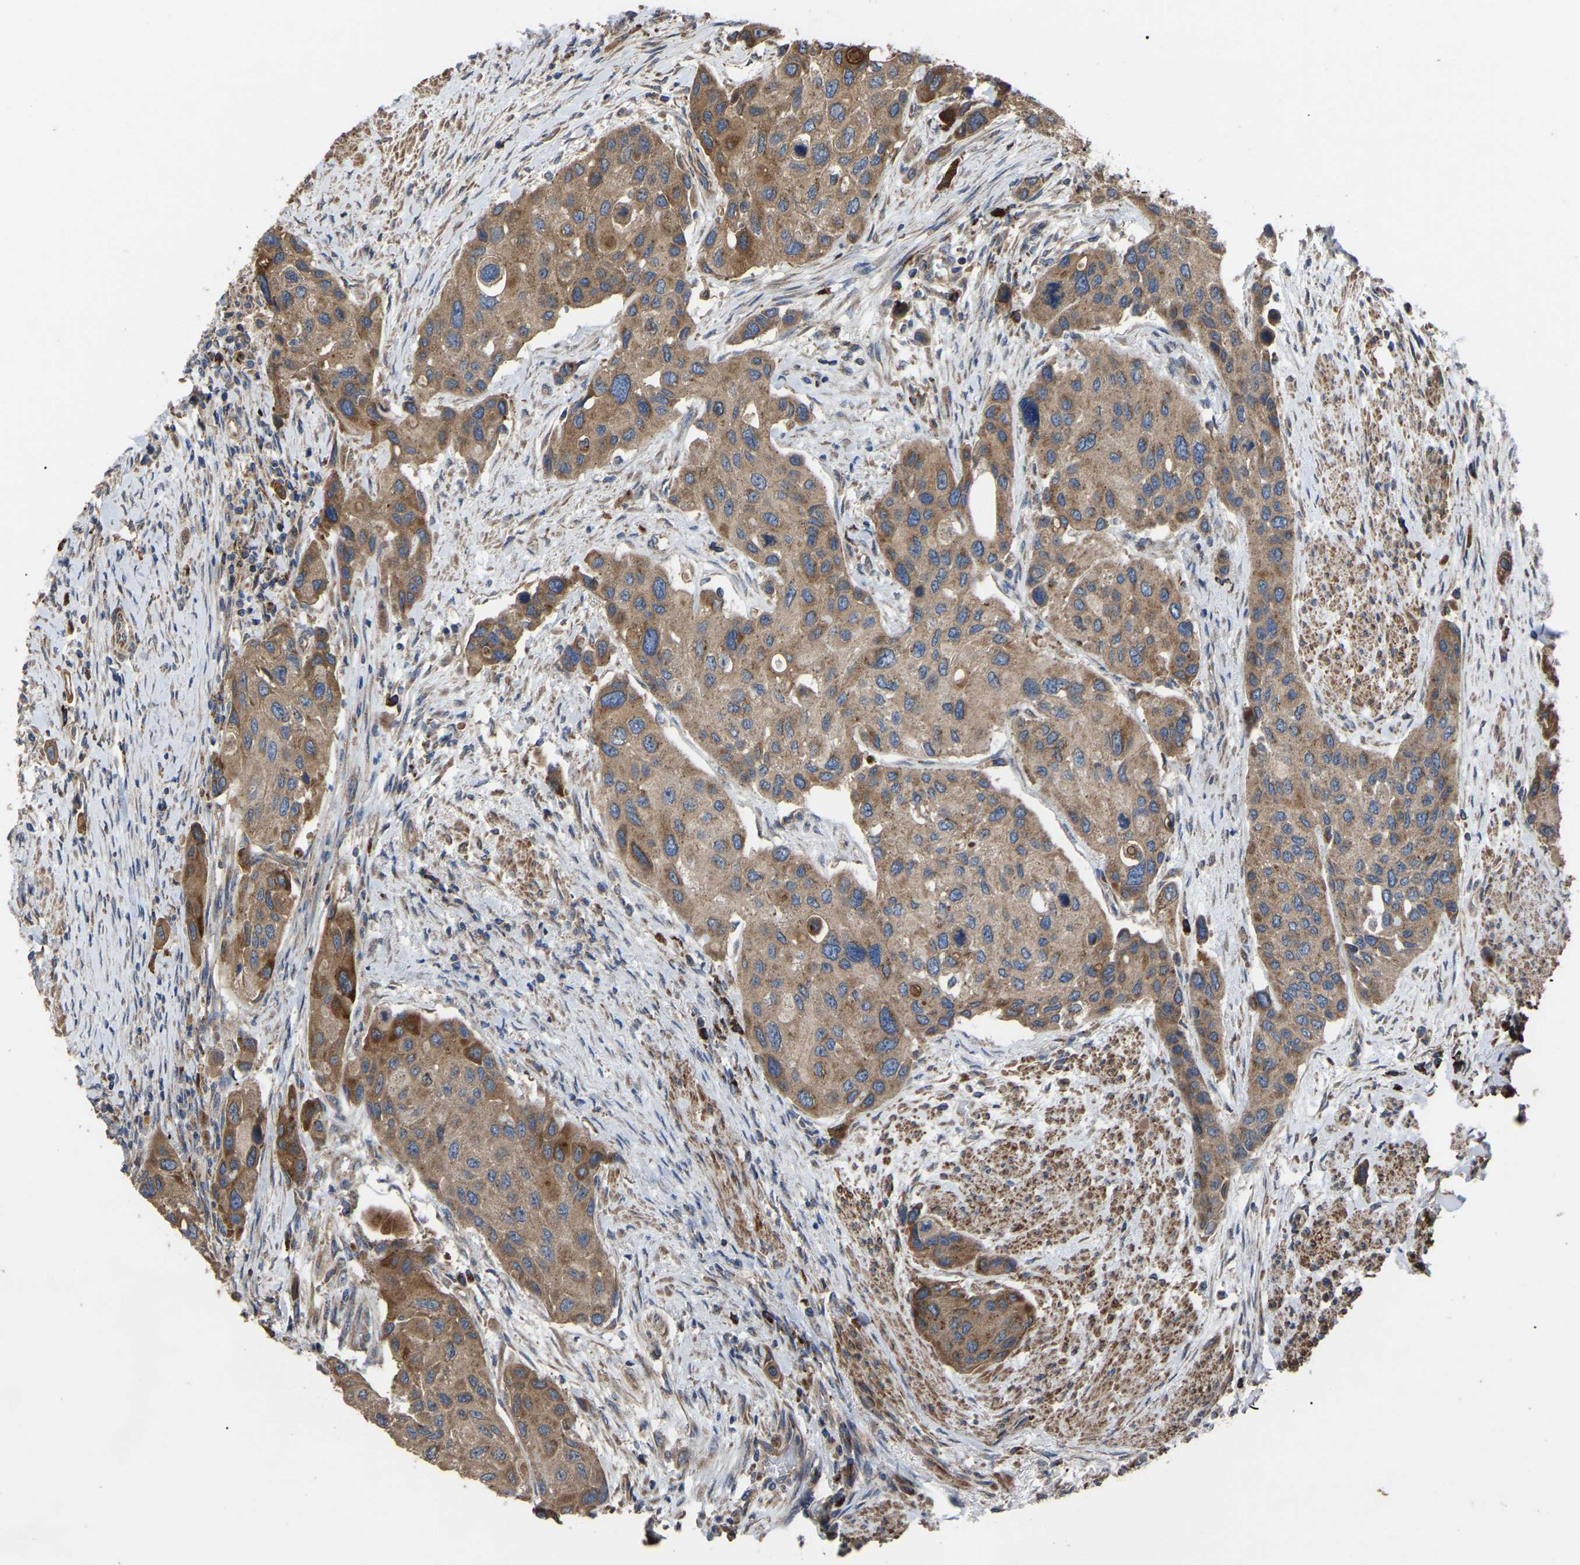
{"staining": {"intensity": "moderate", "quantity": ">75%", "location": "cytoplasmic/membranous"}, "tissue": "urothelial cancer", "cell_type": "Tumor cells", "image_type": "cancer", "snomed": [{"axis": "morphology", "description": "Urothelial carcinoma, High grade"}, {"axis": "topography", "description": "Urinary bladder"}], "caption": "Urothelial cancer stained with immunohistochemistry (IHC) reveals moderate cytoplasmic/membranous staining in approximately >75% of tumor cells.", "gene": "GCC1", "patient": {"sex": "female", "age": 56}}